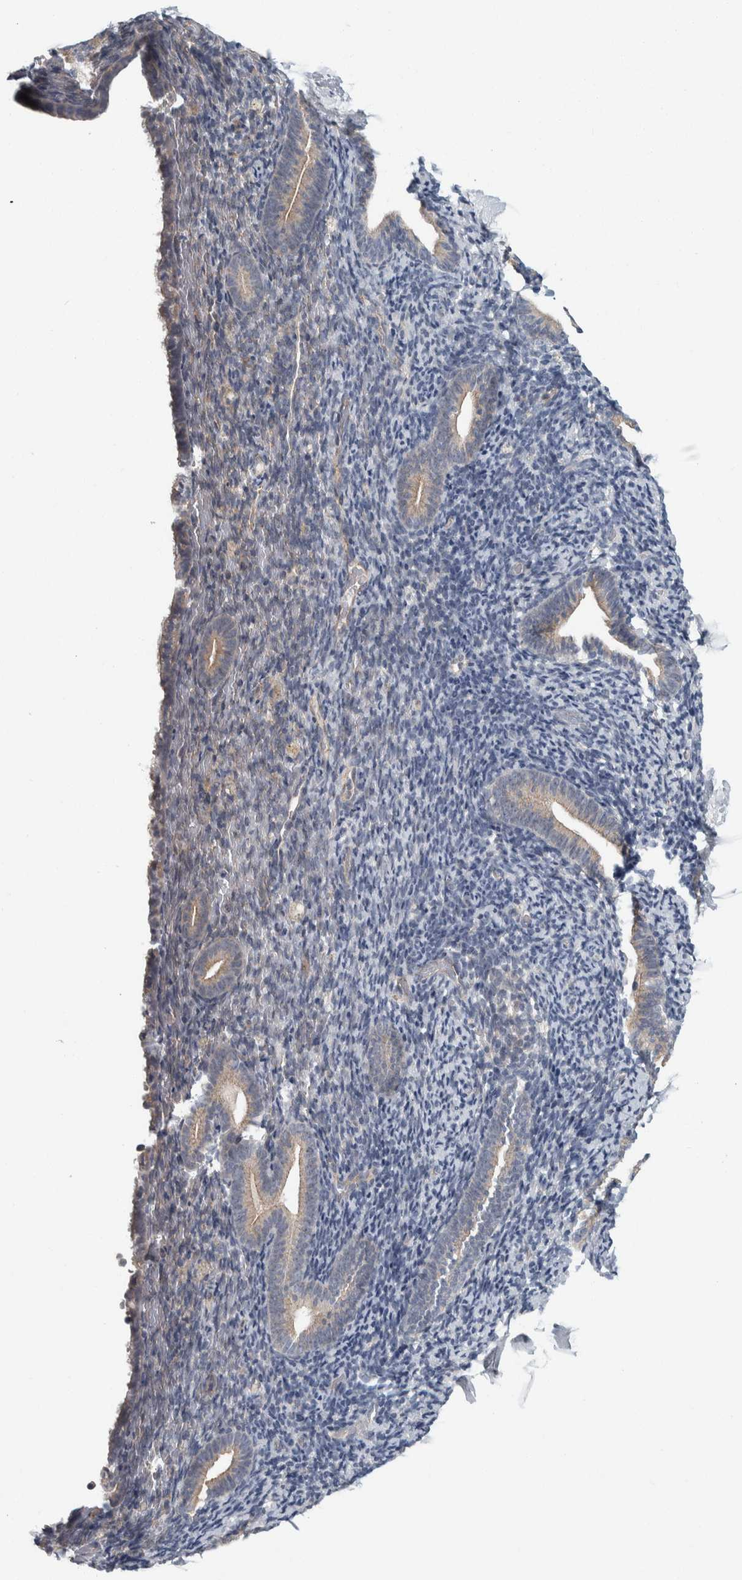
{"staining": {"intensity": "weak", "quantity": "<25%", "location": "cytoplasmic/membranous"}, "tissue": "endometrium", "cell_type": "Cells in endometrial stroma", "image_type": "normal", "snomed": [{"axis": "morphology", "description": "Normal tissue, NOS"}, {"axis": "topography", "description": "Endometrium"}], "caption": "This is an IHC photomicrograph of benign endometrium. There is no staining in cells in endometrial stroma.", "gene": "KCNJ3", "patient": {"sex": "female", "age": 51}}